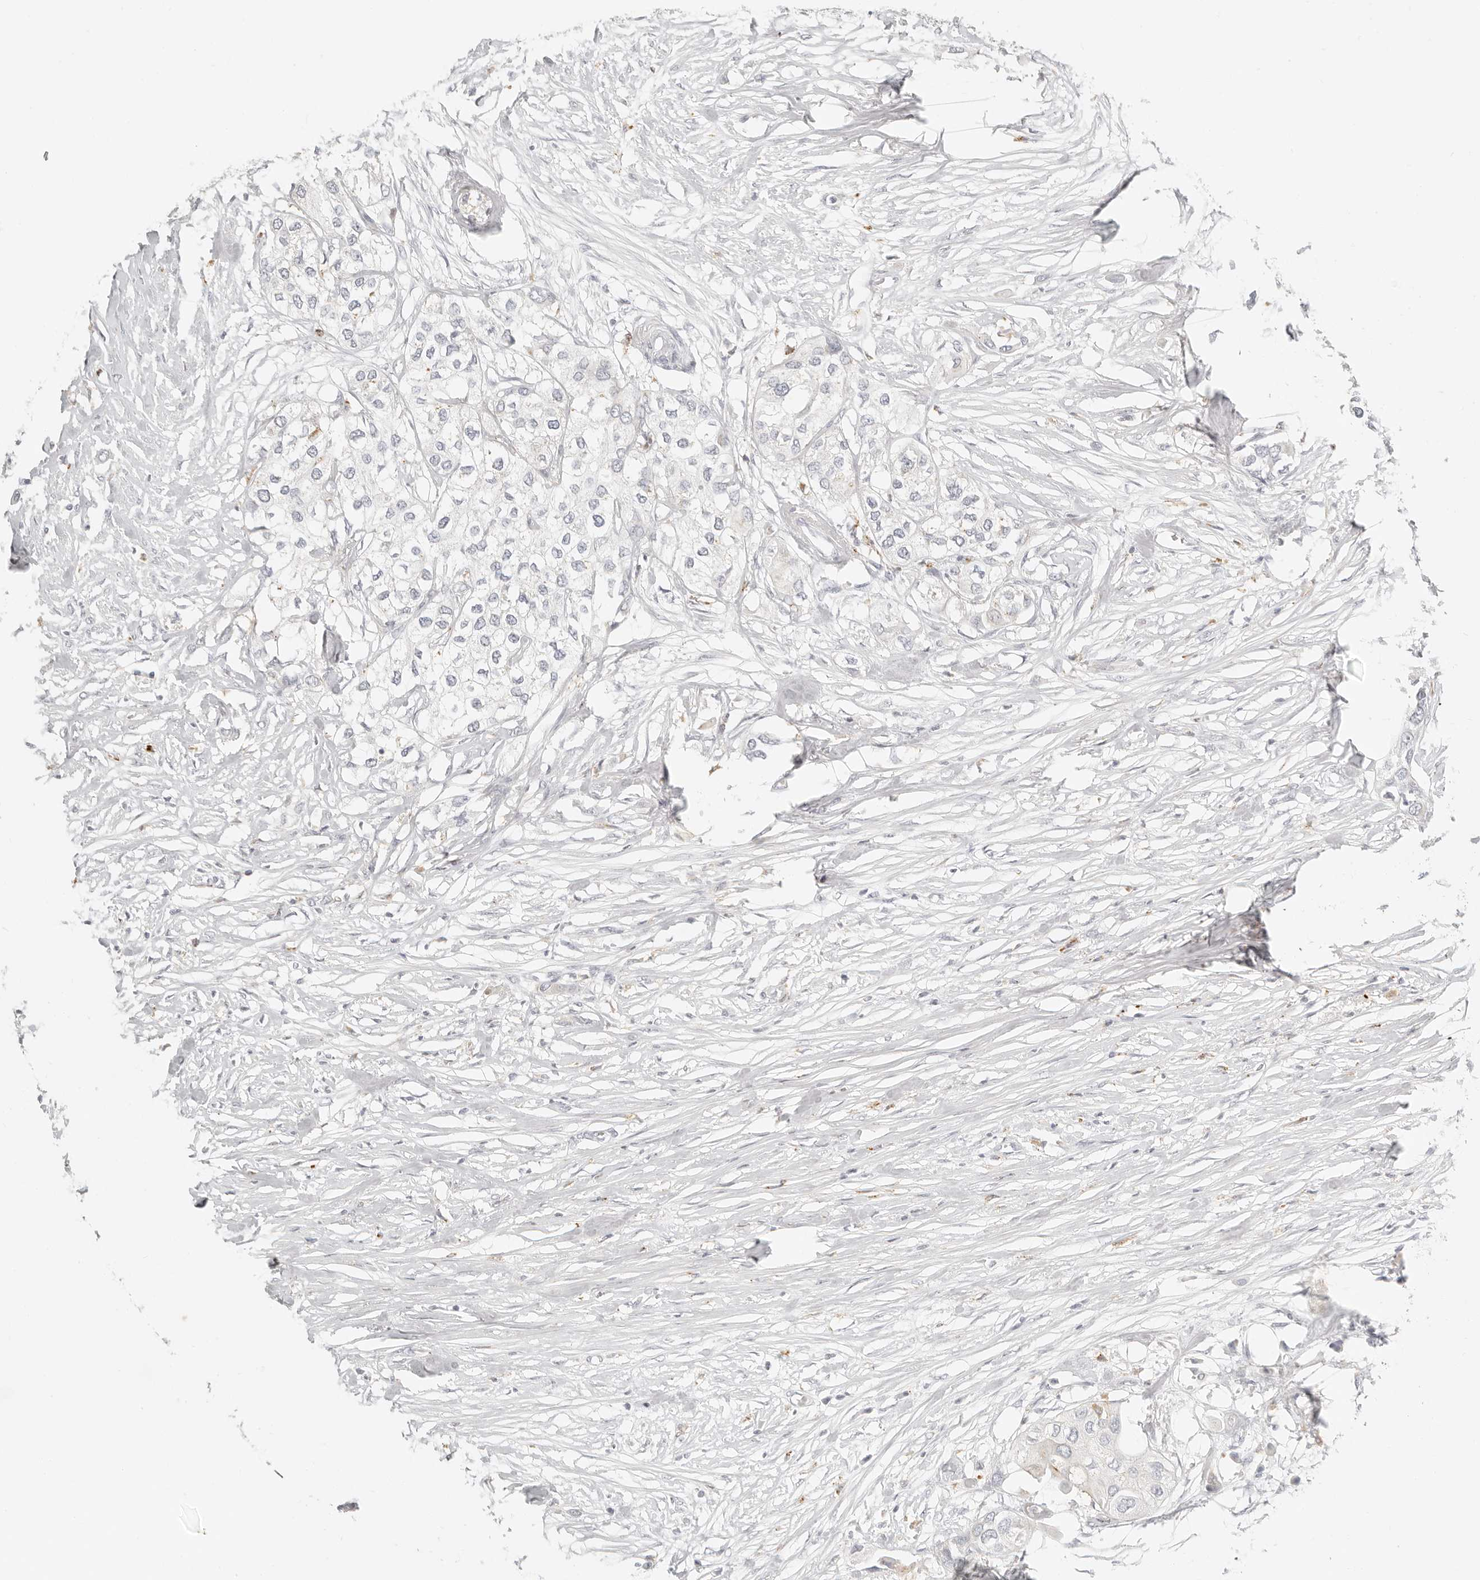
{"staining": {"intensity": "negative", "quantity": "none", "location": "none"}, "tissue": "urothelial cancer", "cell_type": "Tumor cells", "image_type": "cancer", "snomed": [{"axis": "morphology", "description": "Urothelial carcinoma, High grade"}, {"axis": "topography", "description": "Urinary bladder"}], "caption": "Immunohistochemical staining of urothelial cancer shows no significant staining in tumor cells.", "gene": "RNASET2", "patient": {"sex": "male", "age": 64}}